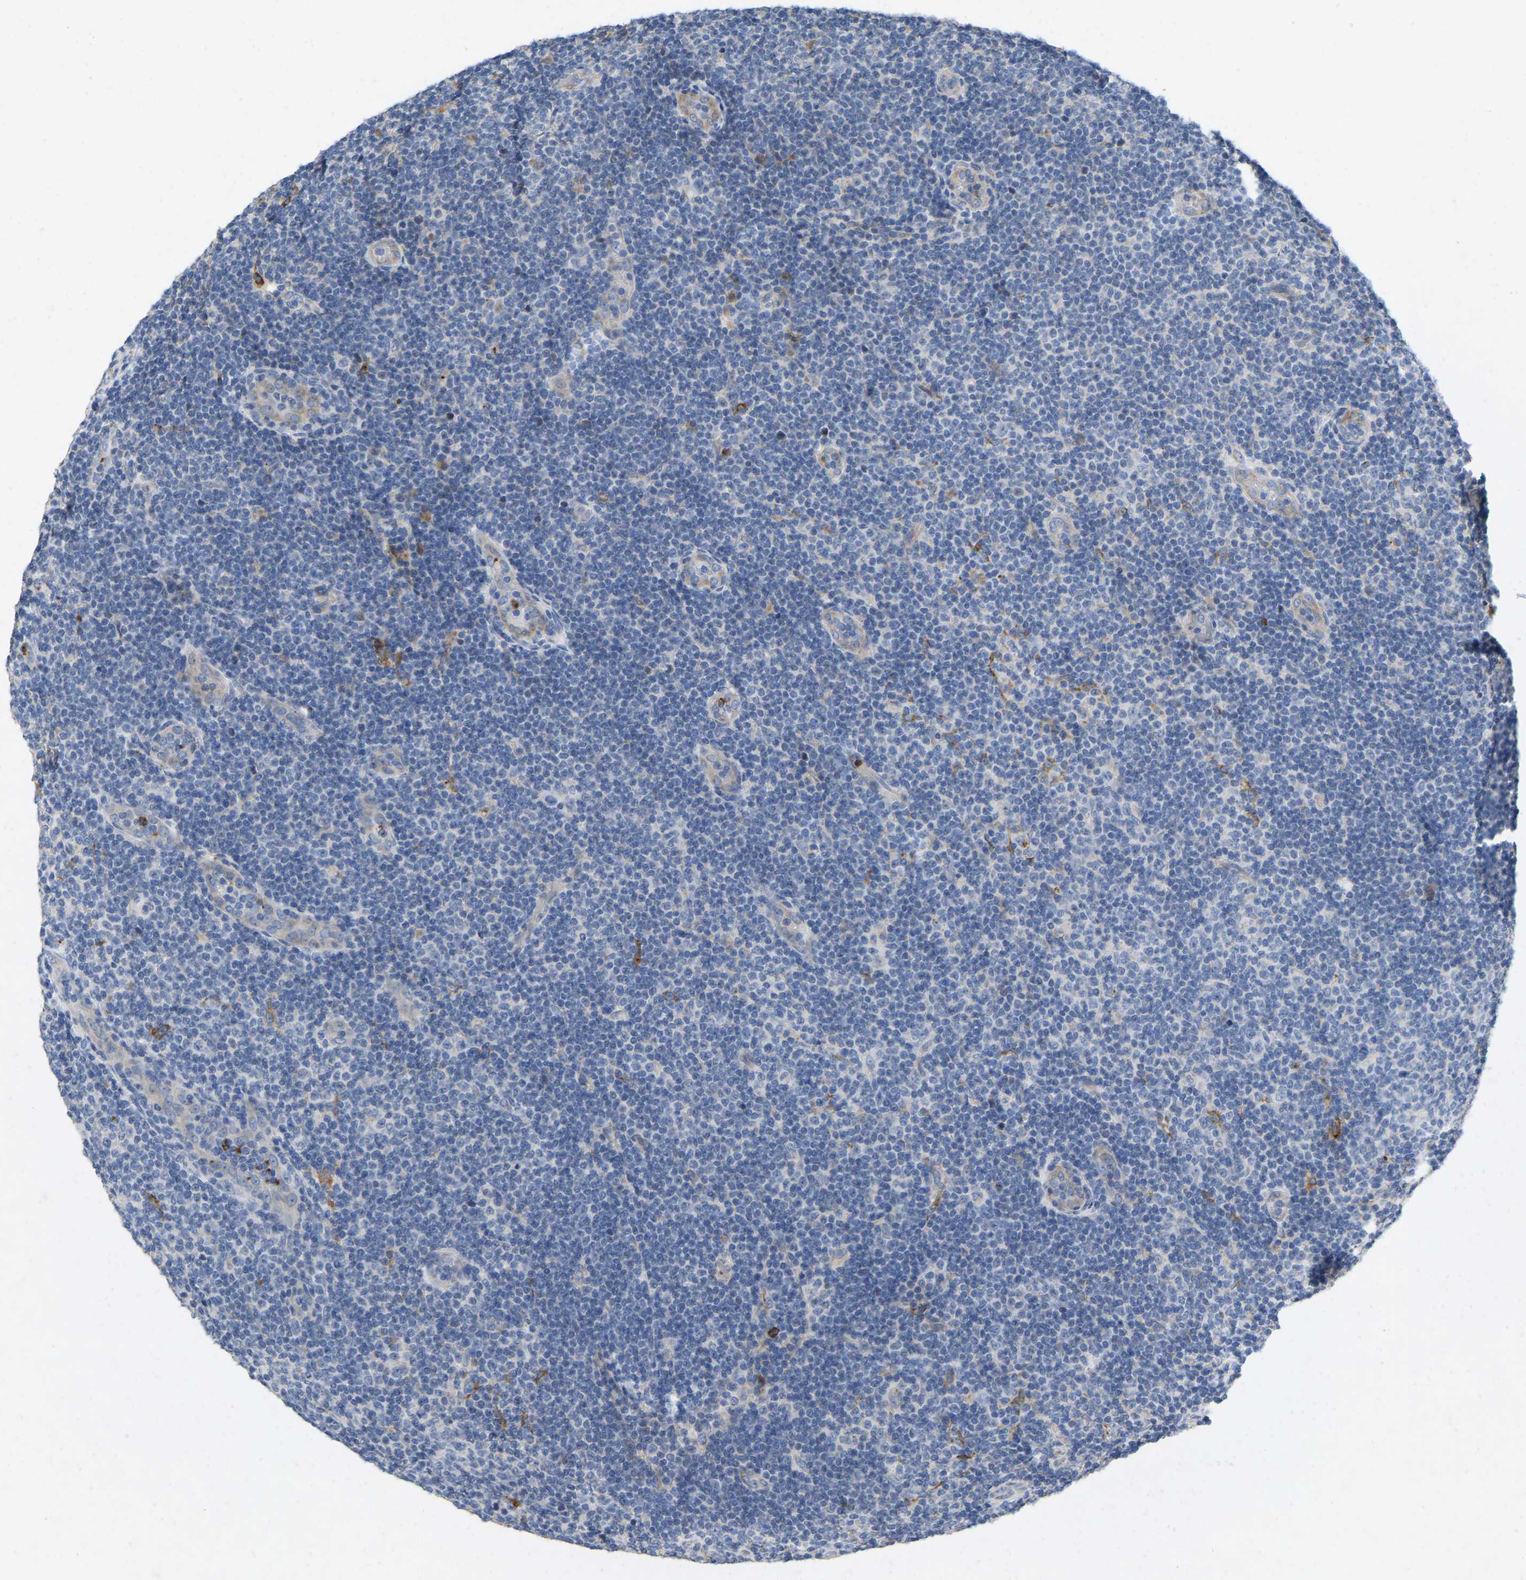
{"staining": {"intensity": "negative", "quantity": "none", "location": "none"}, "tissue": "lymphoma", "cell_type": "Tumor cells", "image_type": "cancer", "snomed": [{"axis": "morphology", "description": "Malignant lymphoma, non-Hodgkin's type, Low grade"}, {"axis": "topography", "description": "Lymph node"}], "caption": "Micrograph shows no protein expression in tumor cells of lymphoma tissue.", "gene": "RHEB", "patient": {"sex": "male", "age": 83}}